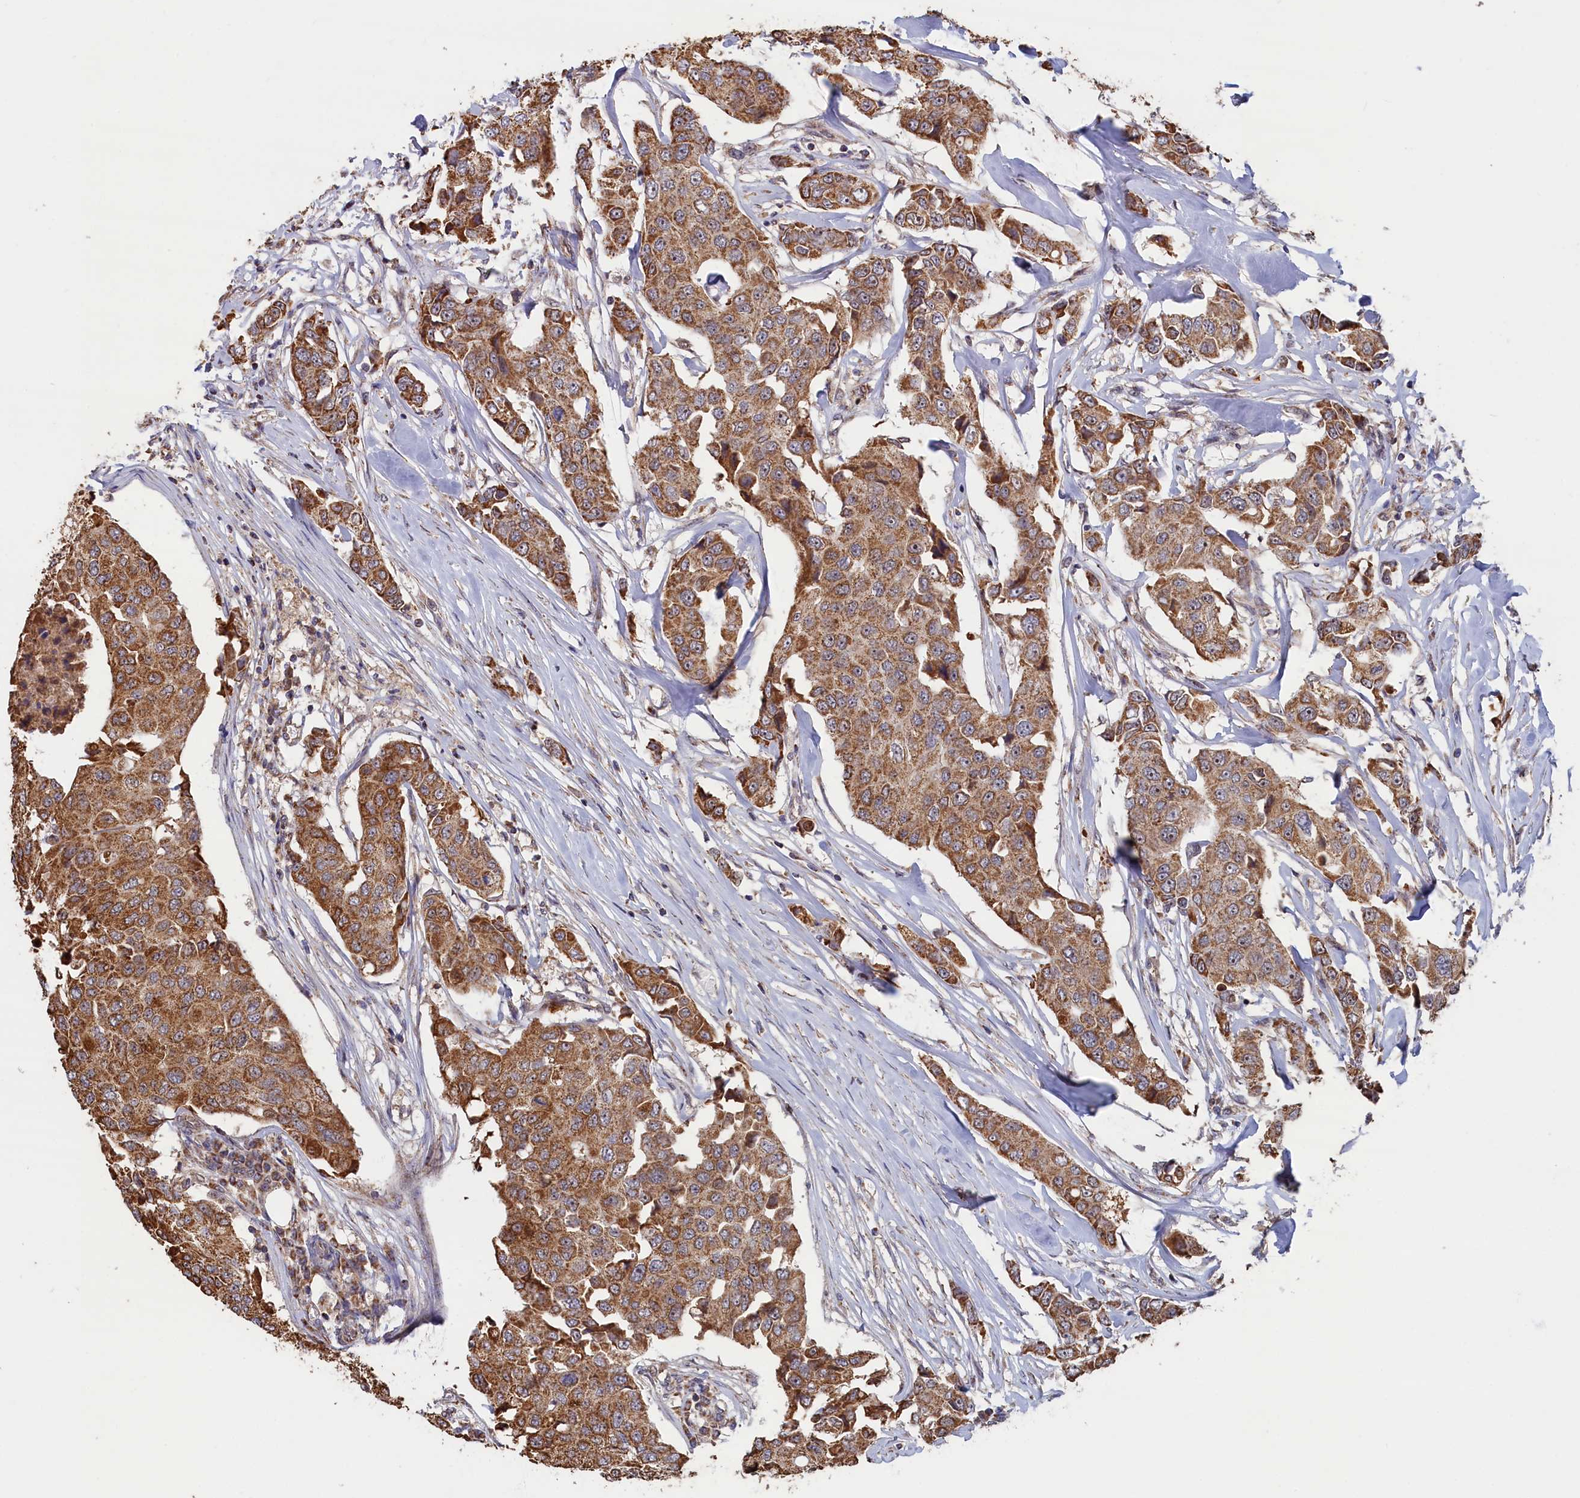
{"staining": {"intensity": "moderate", "quantity": ">75%", "location": "cytoplasmic/membranous"}, "tissue": "breast cancer", "cell_type": "Tumor cells", "image_type": "cancer", "snomed": [{"axis": "morphology", "description": "Duct carcinoma"}, {"axis": "topography", "description": "Breast"}], "caption": "A histopathology image of invasive ductal carcinoma (breast) stained for a protein demonstrates moderate cytoplasmic/membranous brown staining in tumor cells.", "gene": "ZNF816", "patient": {"sex": "female", "age": 80}}